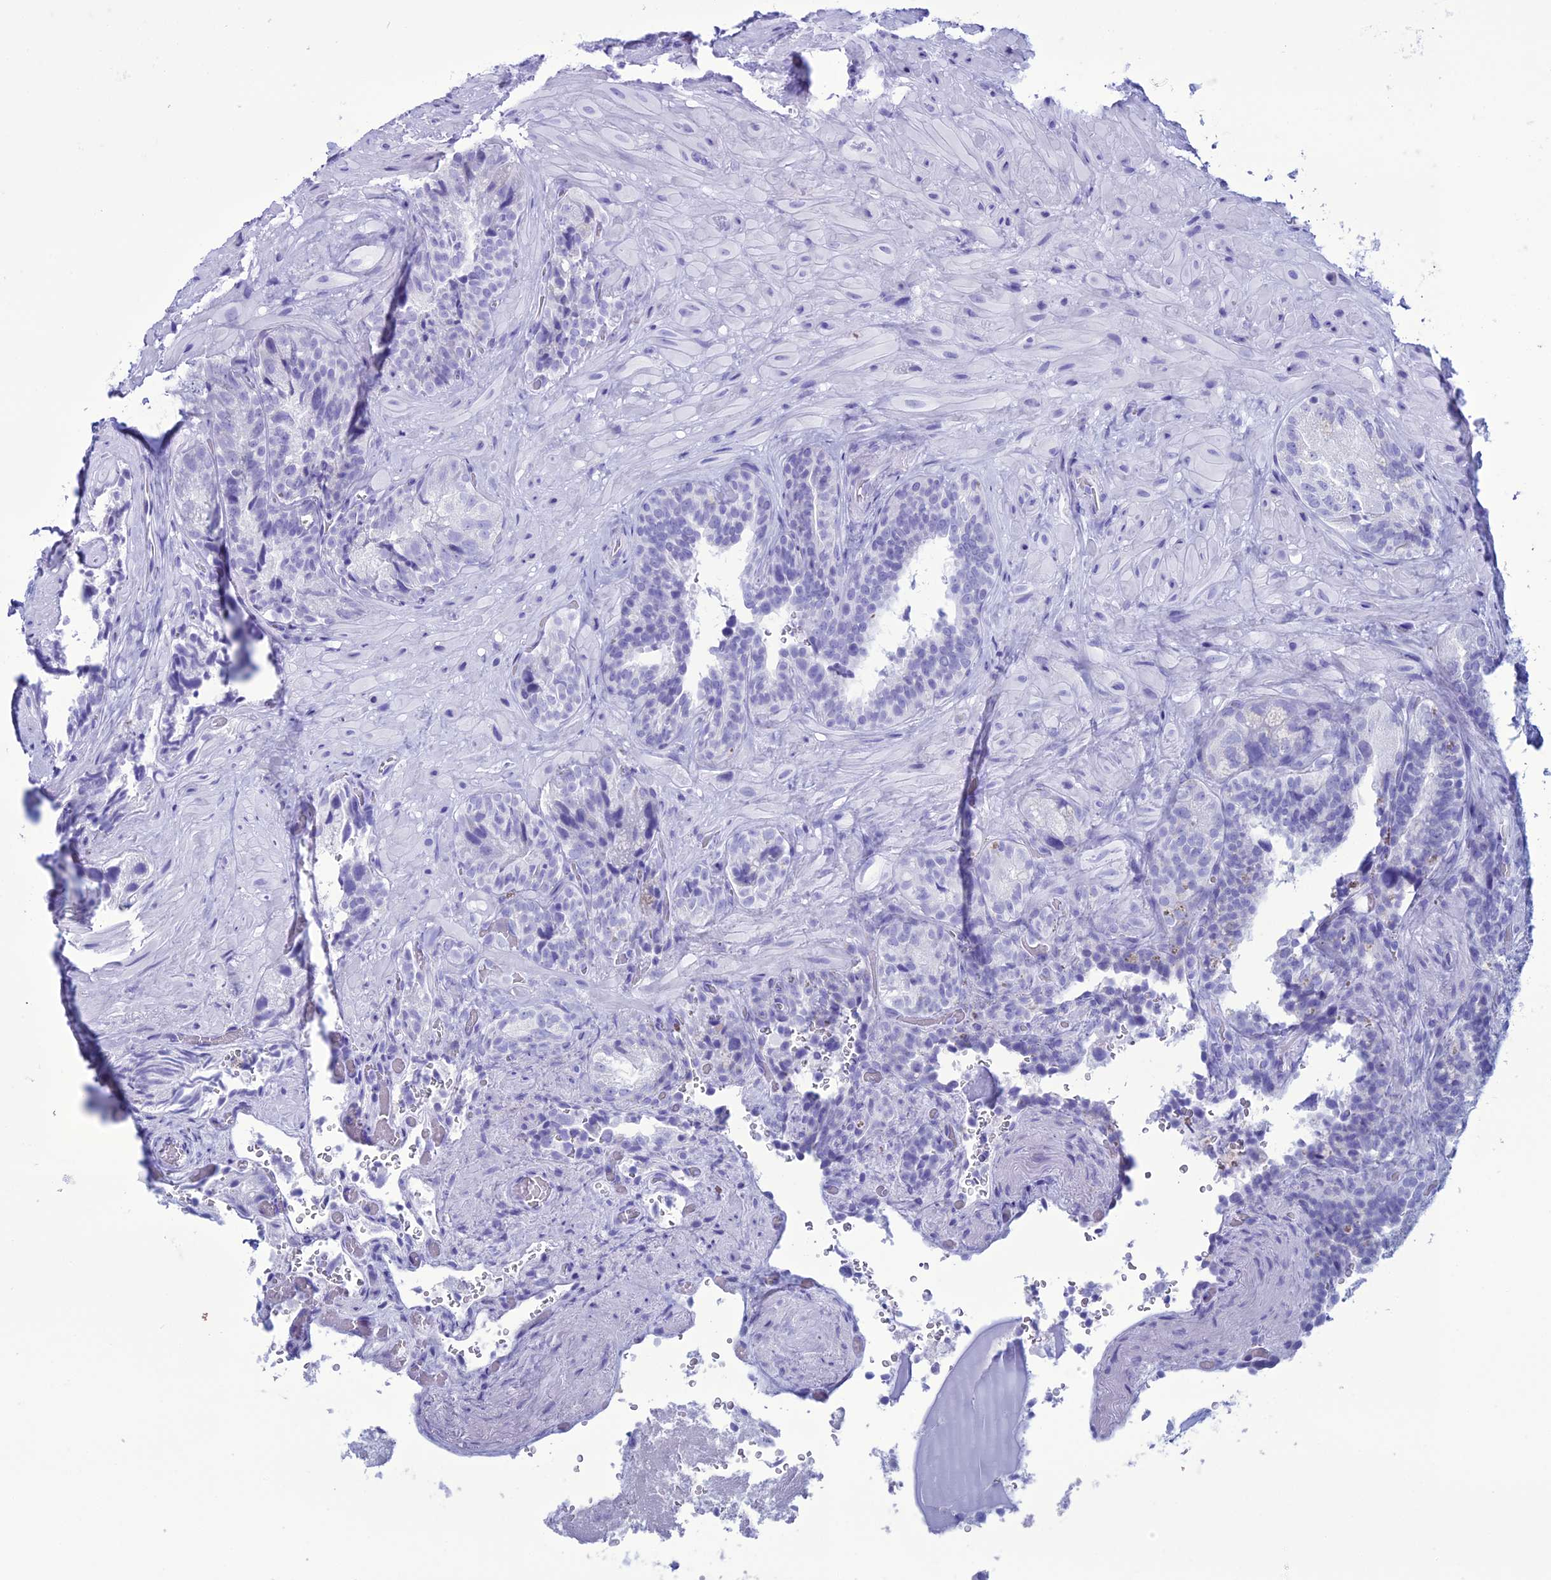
{"staining": {"intensity": "negative", "quantity": "none", "location": "none"}, "tissue": "seminal vesicle", "cell_type": "Glandular cells", "image_type": "normal", "snomed": [{"axis": "morphology", "description": "Normal tissue, NOS"}, {"axis": "topography", "description": "Prostate and seminal vesicle, NOS"}, {"axis": "topography", "description": "Prostate"}, {"axis": "topography", "description": "Seminal veicle"}], "caption": "High power microscopy micrograph of an immunohistochemistry (IHC) image of benign seminal vesicle, revealing no significant staining in glandular cells.", "gene": "MZB1", "patient": {"sex": "male", "age": 67}}